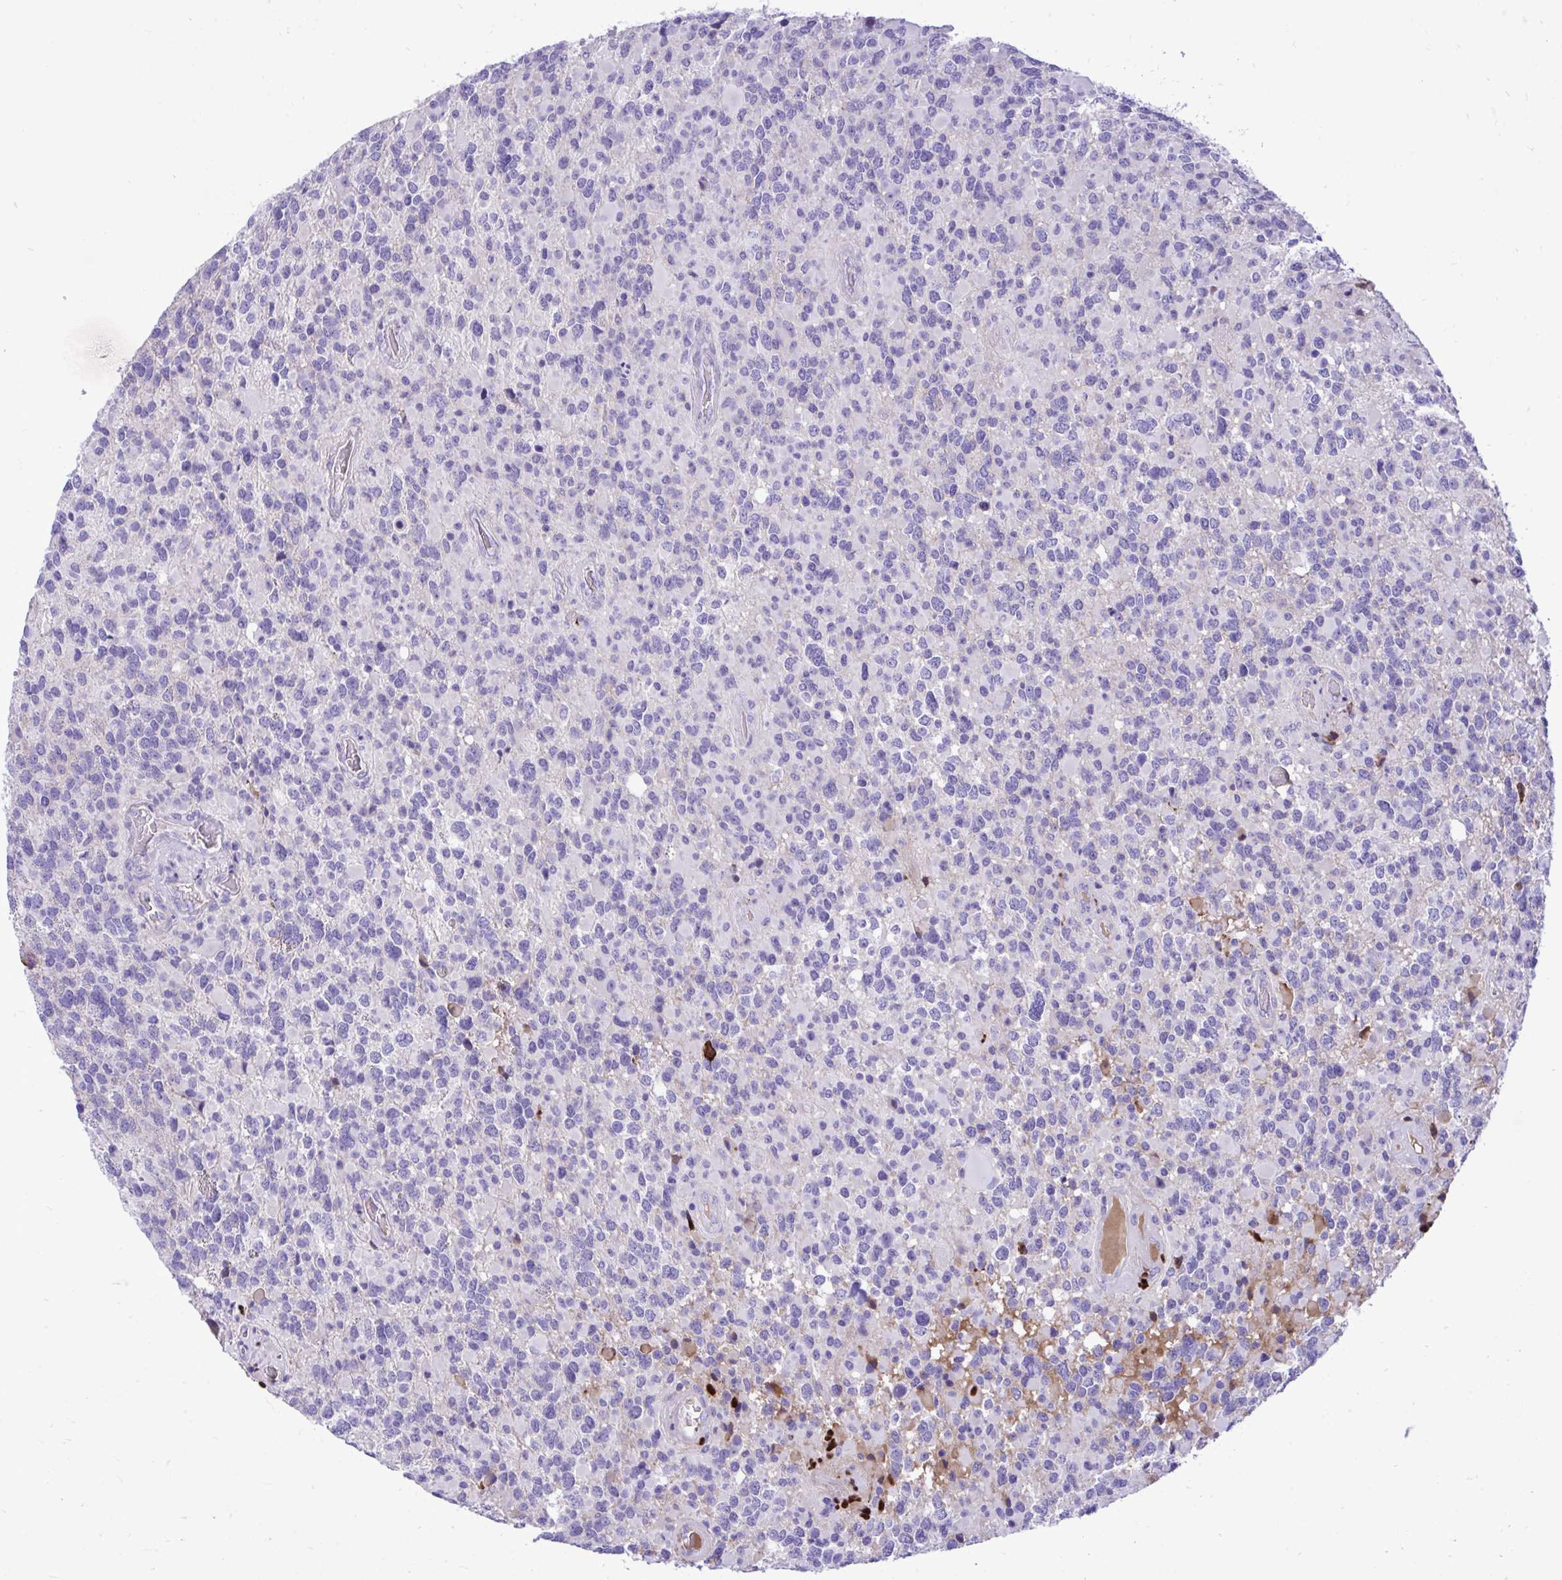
{"staining": {"intensity": "negative", "quantity": "none", "location": "none"}, "tissue": "glioma", "cell_type": "Tumor cells", "image_type": "cancer", "snomed": [{"axis": "morphology", "description": "Glioma, malignant, High grade"}, {"axis": "topography", "description": "Brain"}], "caption": "IHC image of neoplastic tissue: human malignant glioma (high-grade) stained with DAB (3,3'-diaminobenzidine) exhibits no significant protein staining in tumor cells.", "gene": "HRG", "patient": {"sex": "female", "age": 40}}